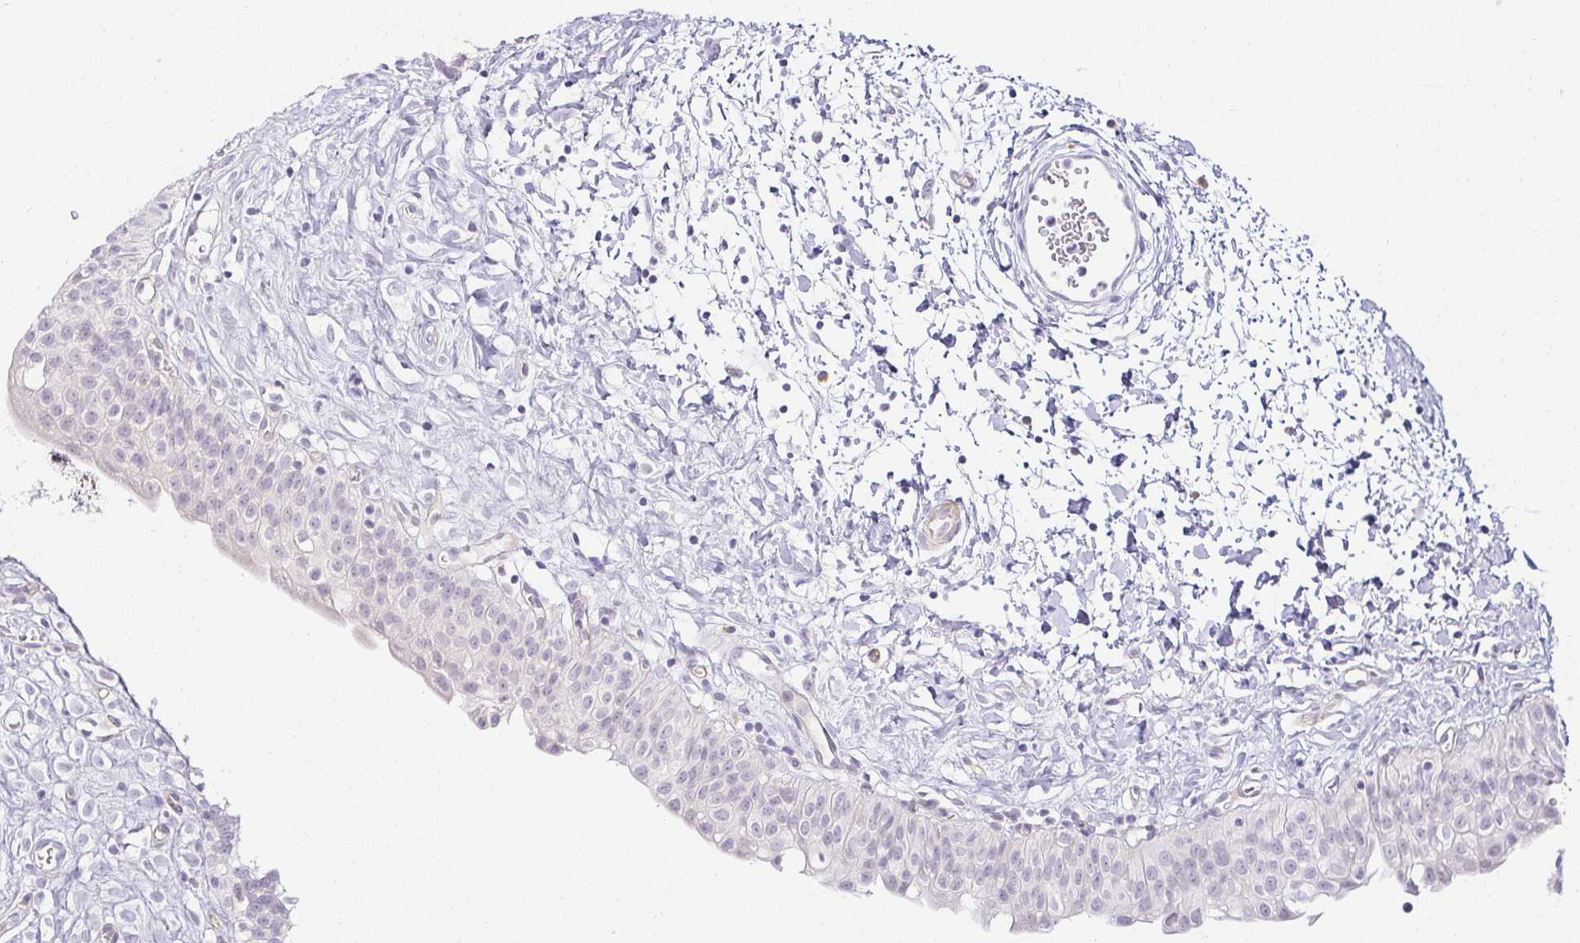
{"staining": {"intensity": "negative", "quantity": "none", "location": "none"}, "tissue": "urinary bladder", "cell_type": "Urothelial cells", "image_type": "normal", "snomed": [{"axis": "morphology", "description": "Normal tissue, NOS"}, {"axis": "topography", "description": "Urinary bladder"}], "caption": "The immunohistochemistry histopathology image has no significant staining in urothelial cells of urinary bladder. (DAB immunohistochemistry (IHC) with hematoxylin counter stain).", "gene": "ACAN", "patient": {"sex": "male", "age": 51}}